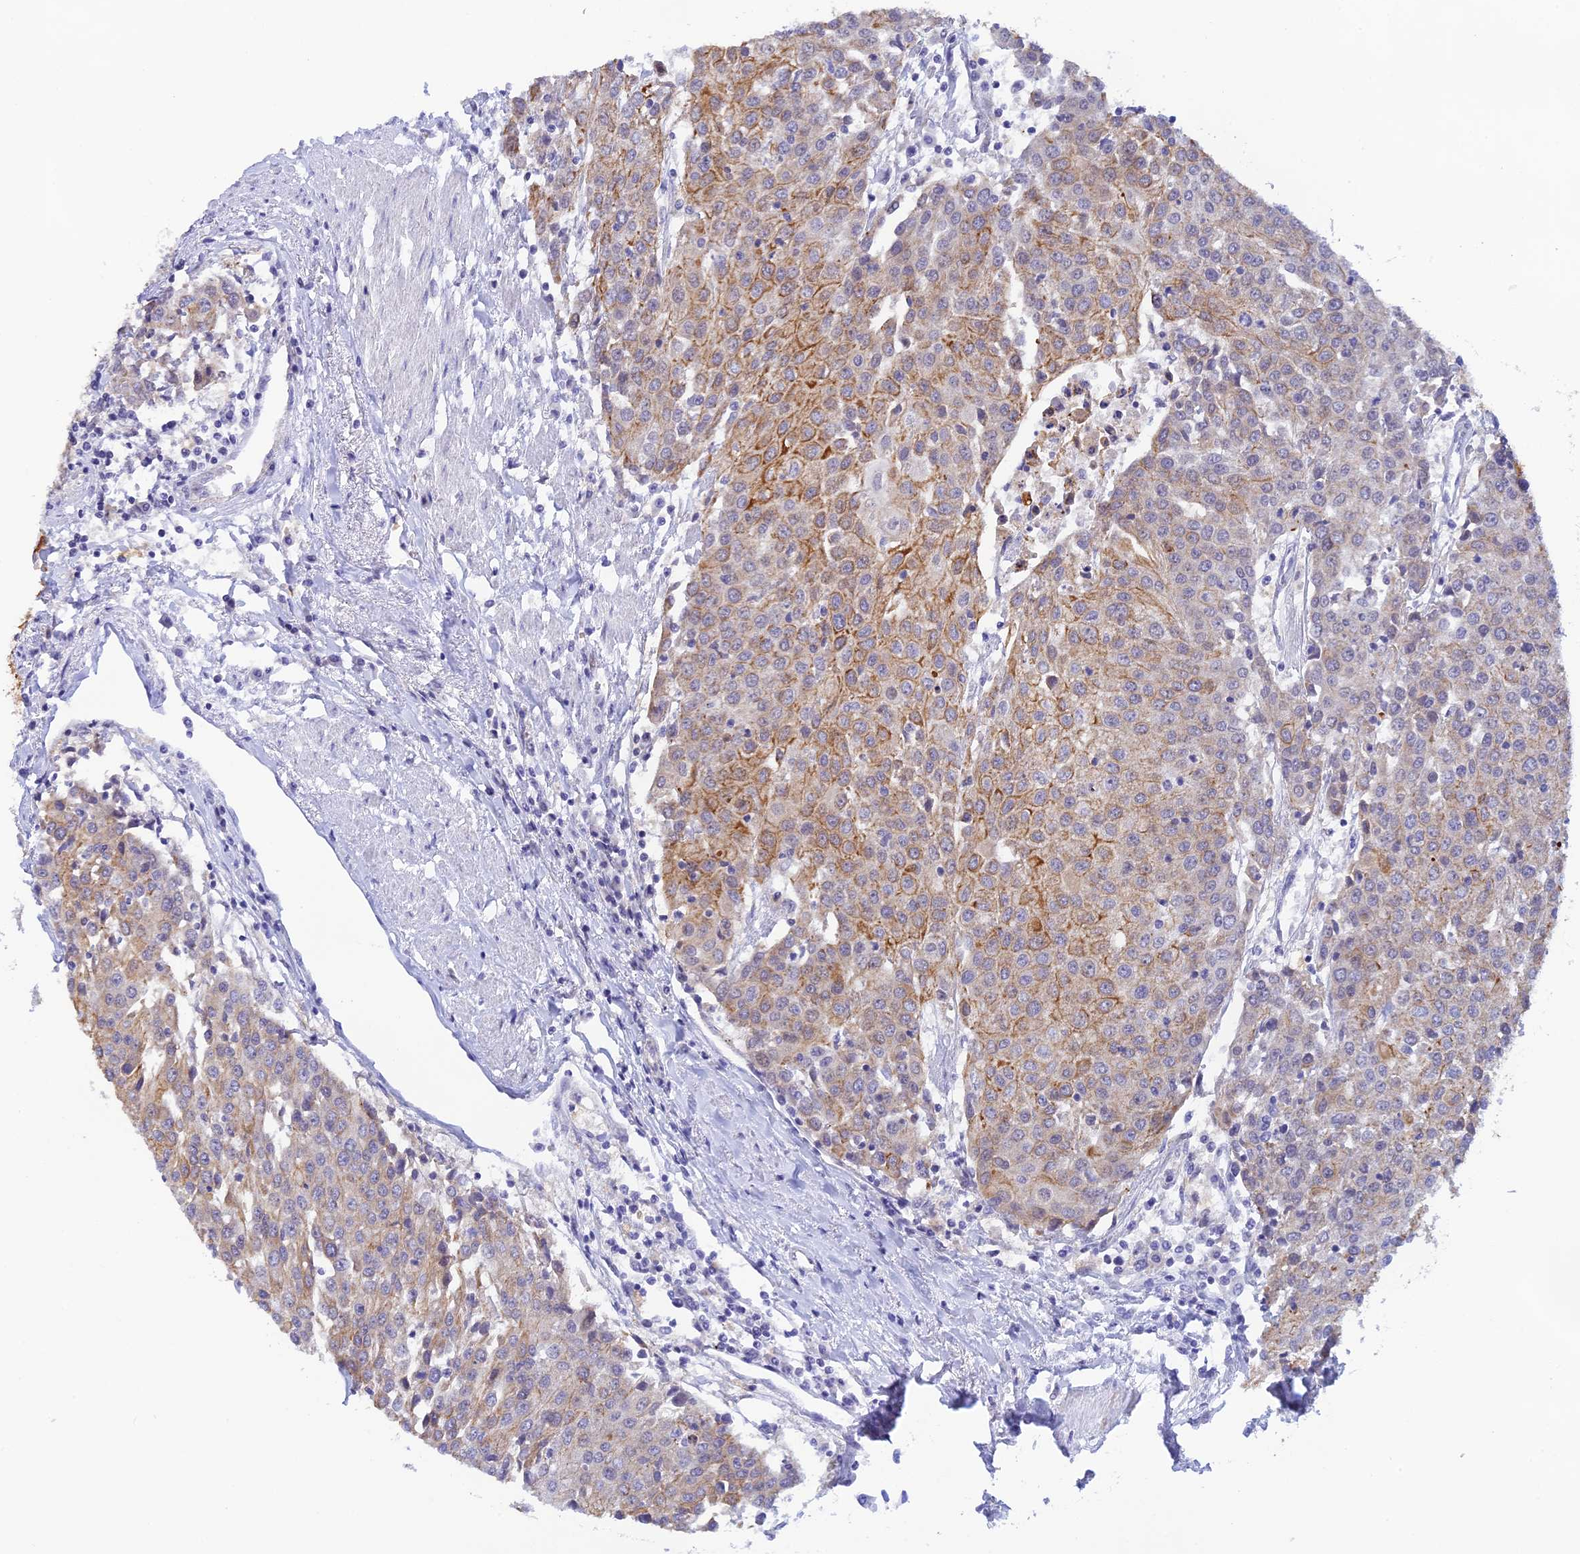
{"staining": {"intensity": "moderate", "quantity": "<25%", "location": "cytoplasmic/membranous"}, "tissue": "urothelial cancer", "cell_type": "Tumor cells", "image_type": "cancer", "snomed": [{"axis": "morphology", "description": "Urothelial carcinoma, High grade"}, {"axis": "topography", "description": "Urinary bladder"}], "caption": "Immunohistochemical staining of urothelial cancer displays moderate cytoplasmic/membranous protein expression in about <25% of tumor cells.", "gene": "RASGEF1B", "patient": {"sex": "female", "age": 85}}